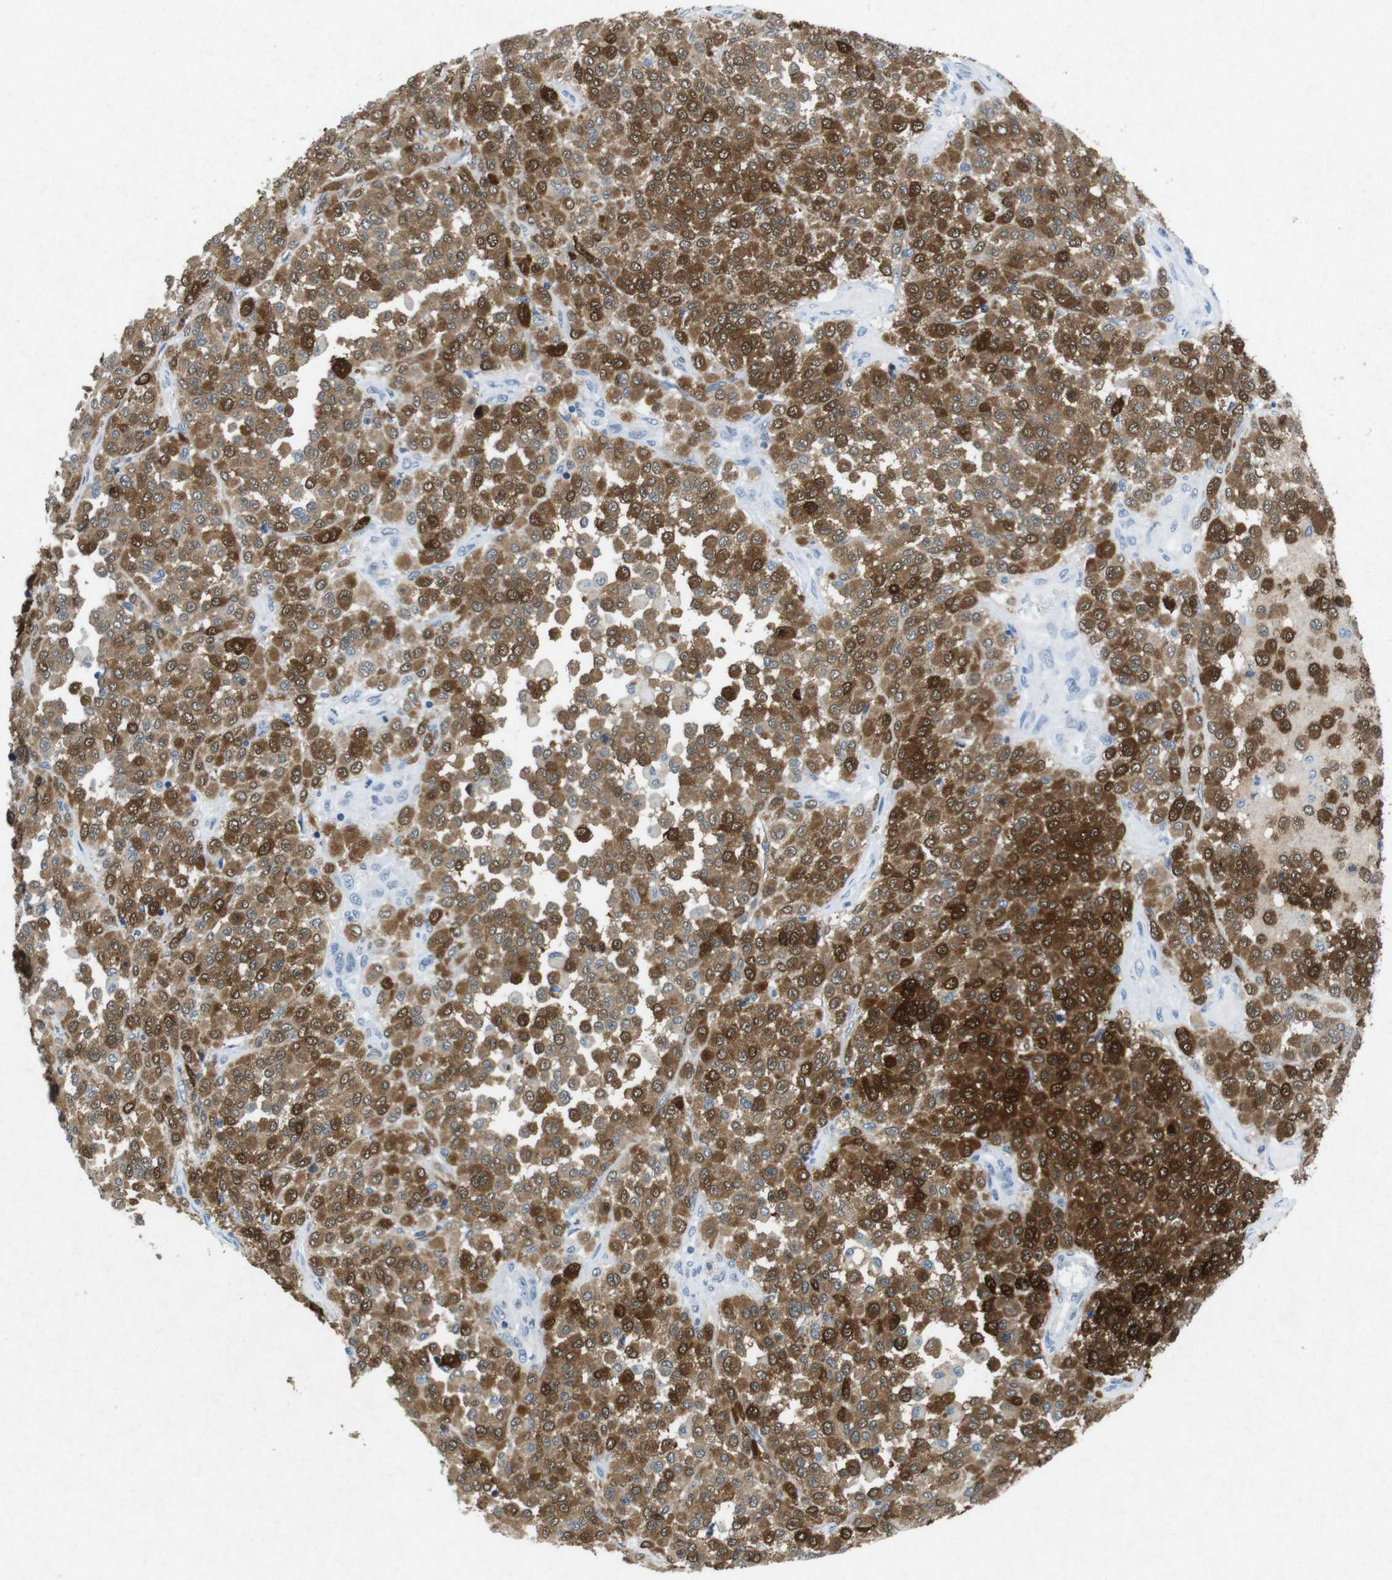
{"staining": {"intensity": "strong", "quantity": ">75%", "location": "cytoplasmic/membranous"}, "tissue": "melanoma", "cell_type": "Tumor cells", "image_type": "cancer", "snomed": [{"axis": "morphology", "description": "Malignant melanoma, Metastatic site"}, {"axis": "topography", "description": "Pancreas"}], "caption": "This image shows malignant melanoma (metastatic site) stained with immunohistochemistry to label a protein in brown. The cytoplasmic/membranous of tumor cells show strong positivity for the protein. Nuclei are counter-stained blue.", "gene": "CTAG1B", "patient": {"sex": "female", "age": 30}}